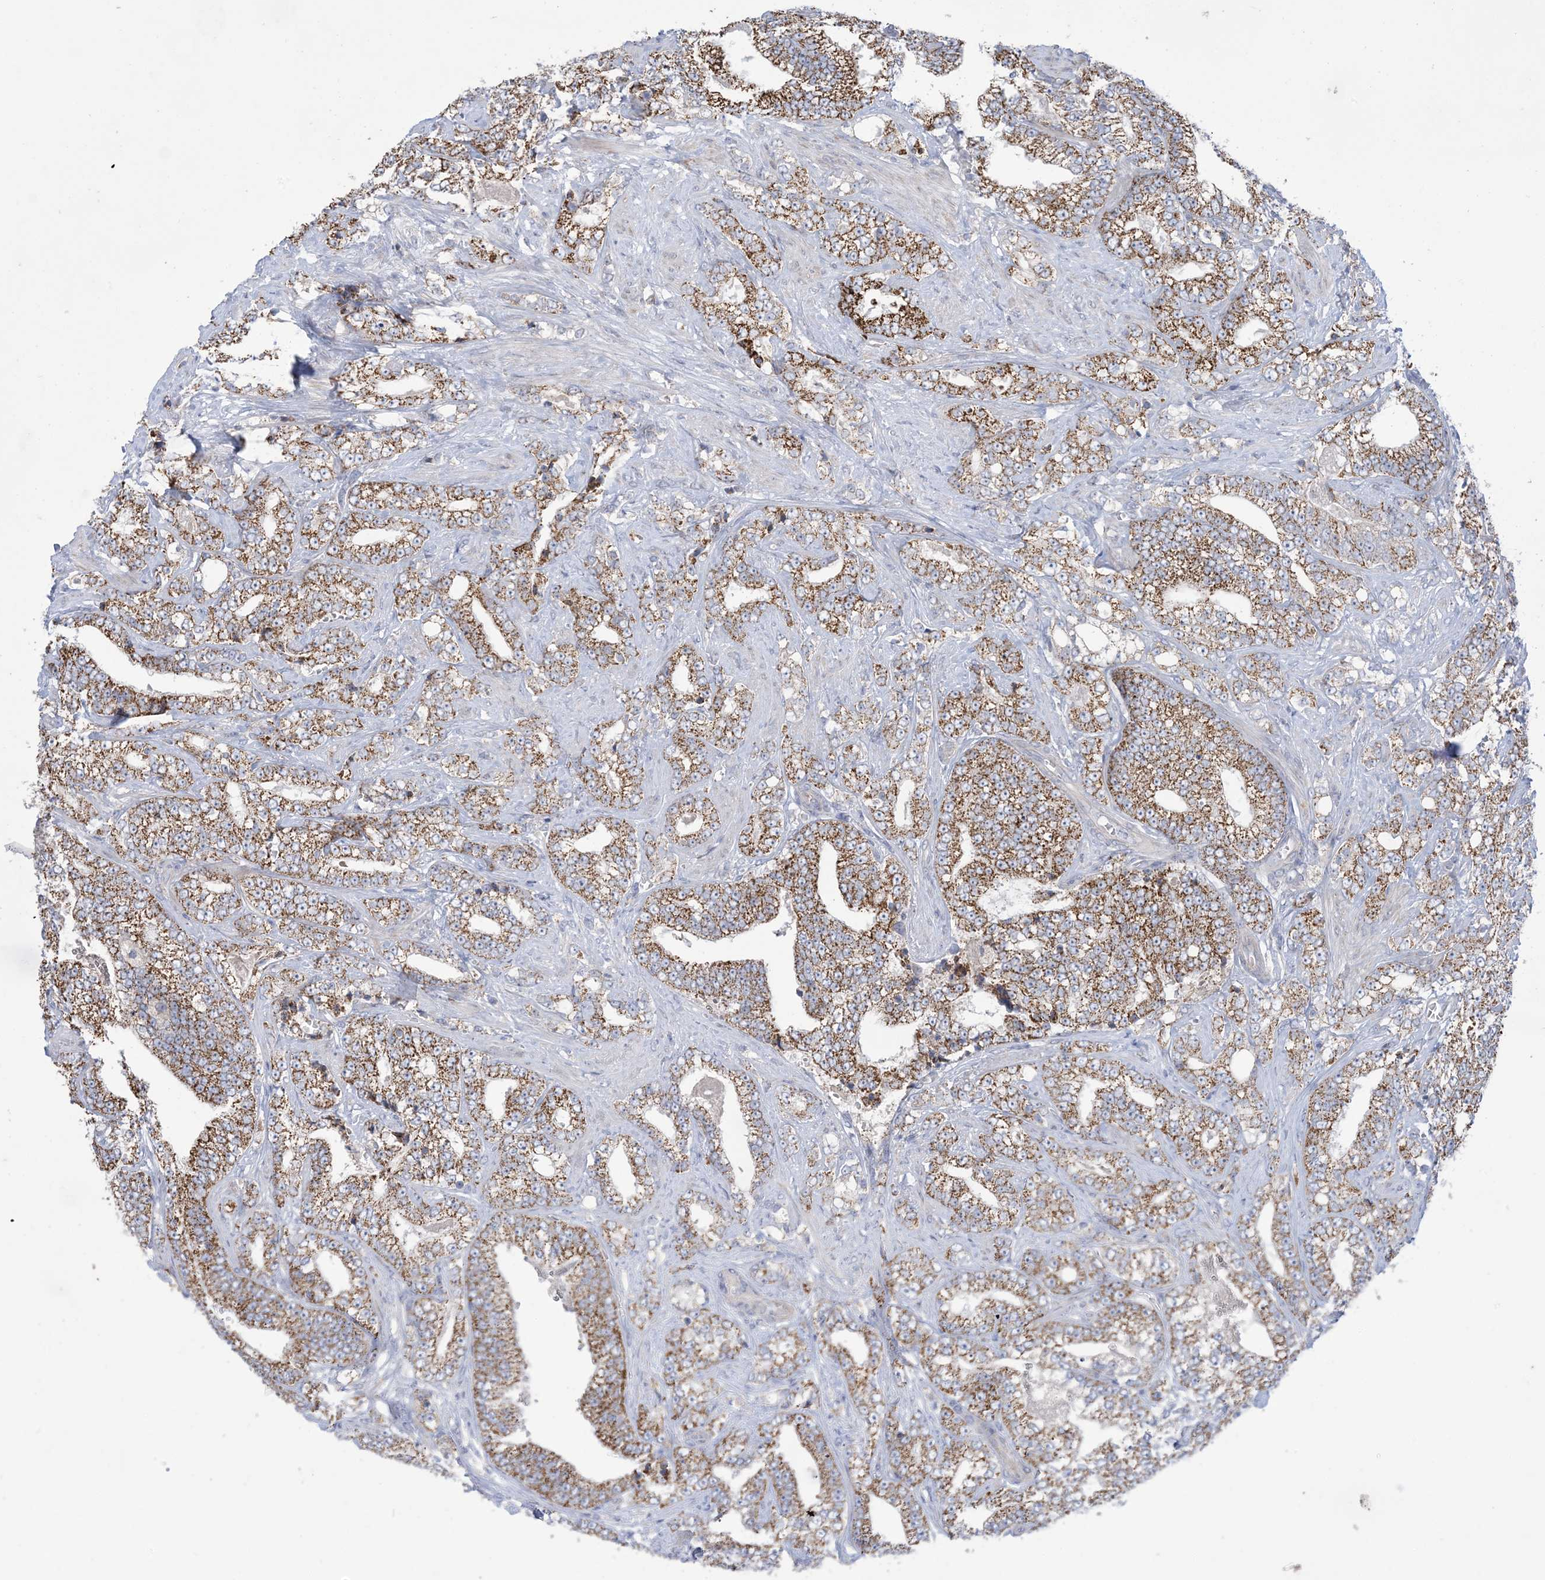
{"staining": {"intensity": "moderate", "quantity": "25%-75%", "location": "cytoplasmic/membranous"}, "tissue": "prostate cancer", "cell_type": "Tumor cells", "image_type": "cancer", "snomed": [{"axis": "morphology", "description": "Adenocarcinoma, High grade"}, {"axis": "topography", "description": "Prostate and seminal vesicle, NOS"}], "caption": "This image demonstrates immunohistochemistry staining of prostate cancer (adenocarcinoma (high-grade)), with medium moderate cytoplasmic/membranous expression in about 25%-75% of tumor cells.", "gene": "CLEC16A", "patient": {"sex": "male", "age": 67}}